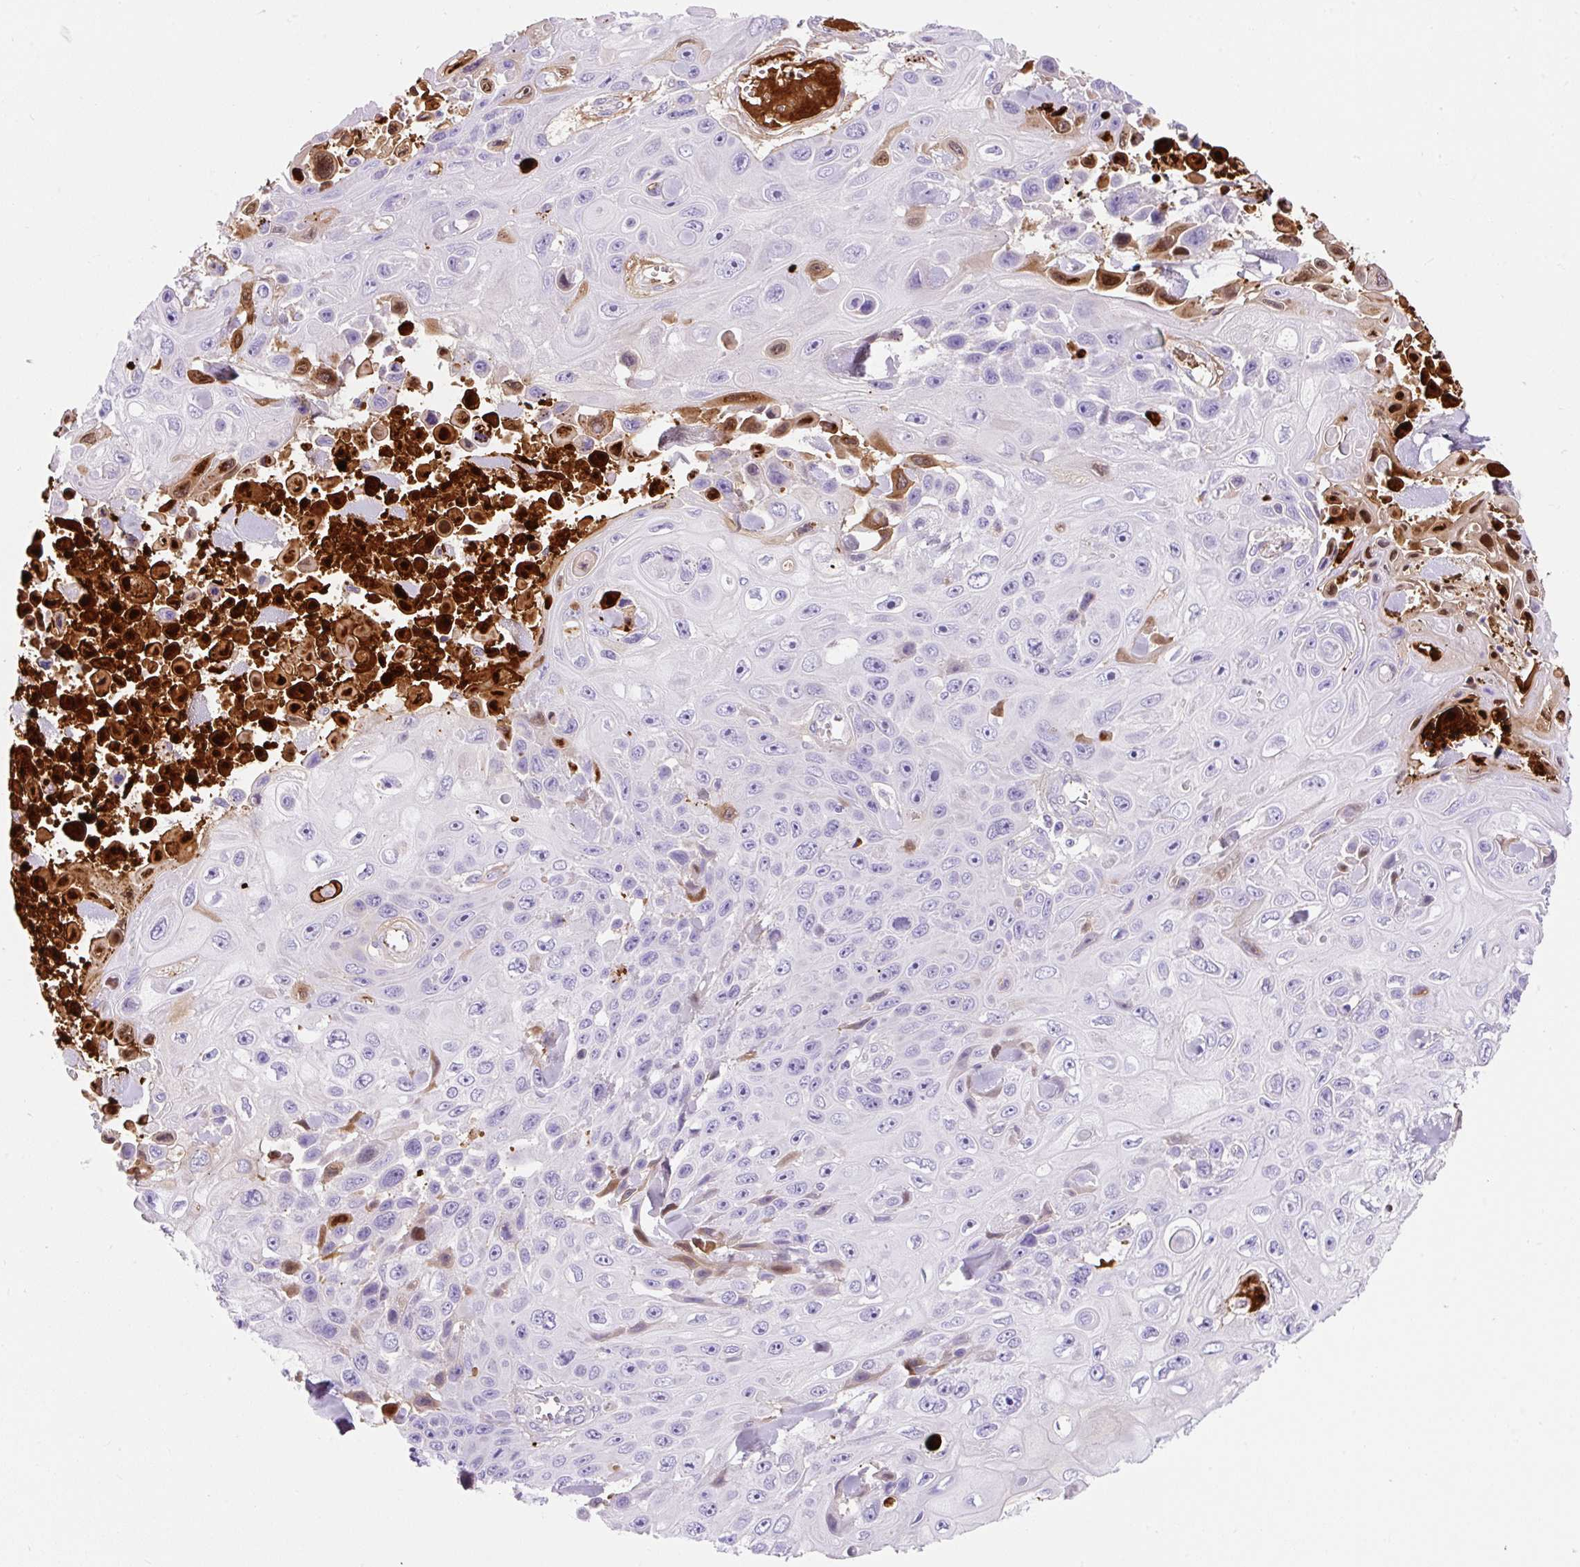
{"staining": {"intensity": "moderate", "quantity": "<25%", "location": "cytoplasmic/membranous"}, "tissue": "skin cancer", "cell_type": "Tumor cells", "image_type": "cancer", "snomed": [{"axis": "morphology", "description": "Squamous cell carcinoma, NOS"}, {"axis": "topography", "description": "Skin"}], "caption": "IHC image of neoplastic tissue: human squamous cell carcinoma (skin) stained using immunohistochemistry (IHC) exhibits low levels of moderate protein expression localized specifically in the cytoplasmic/membranous of tumor cells, appearing as a cytoplasmic/membranous brown color.", "gene": "APOC4-APOC2", "patient": {"sex": "male", "age": 82}}